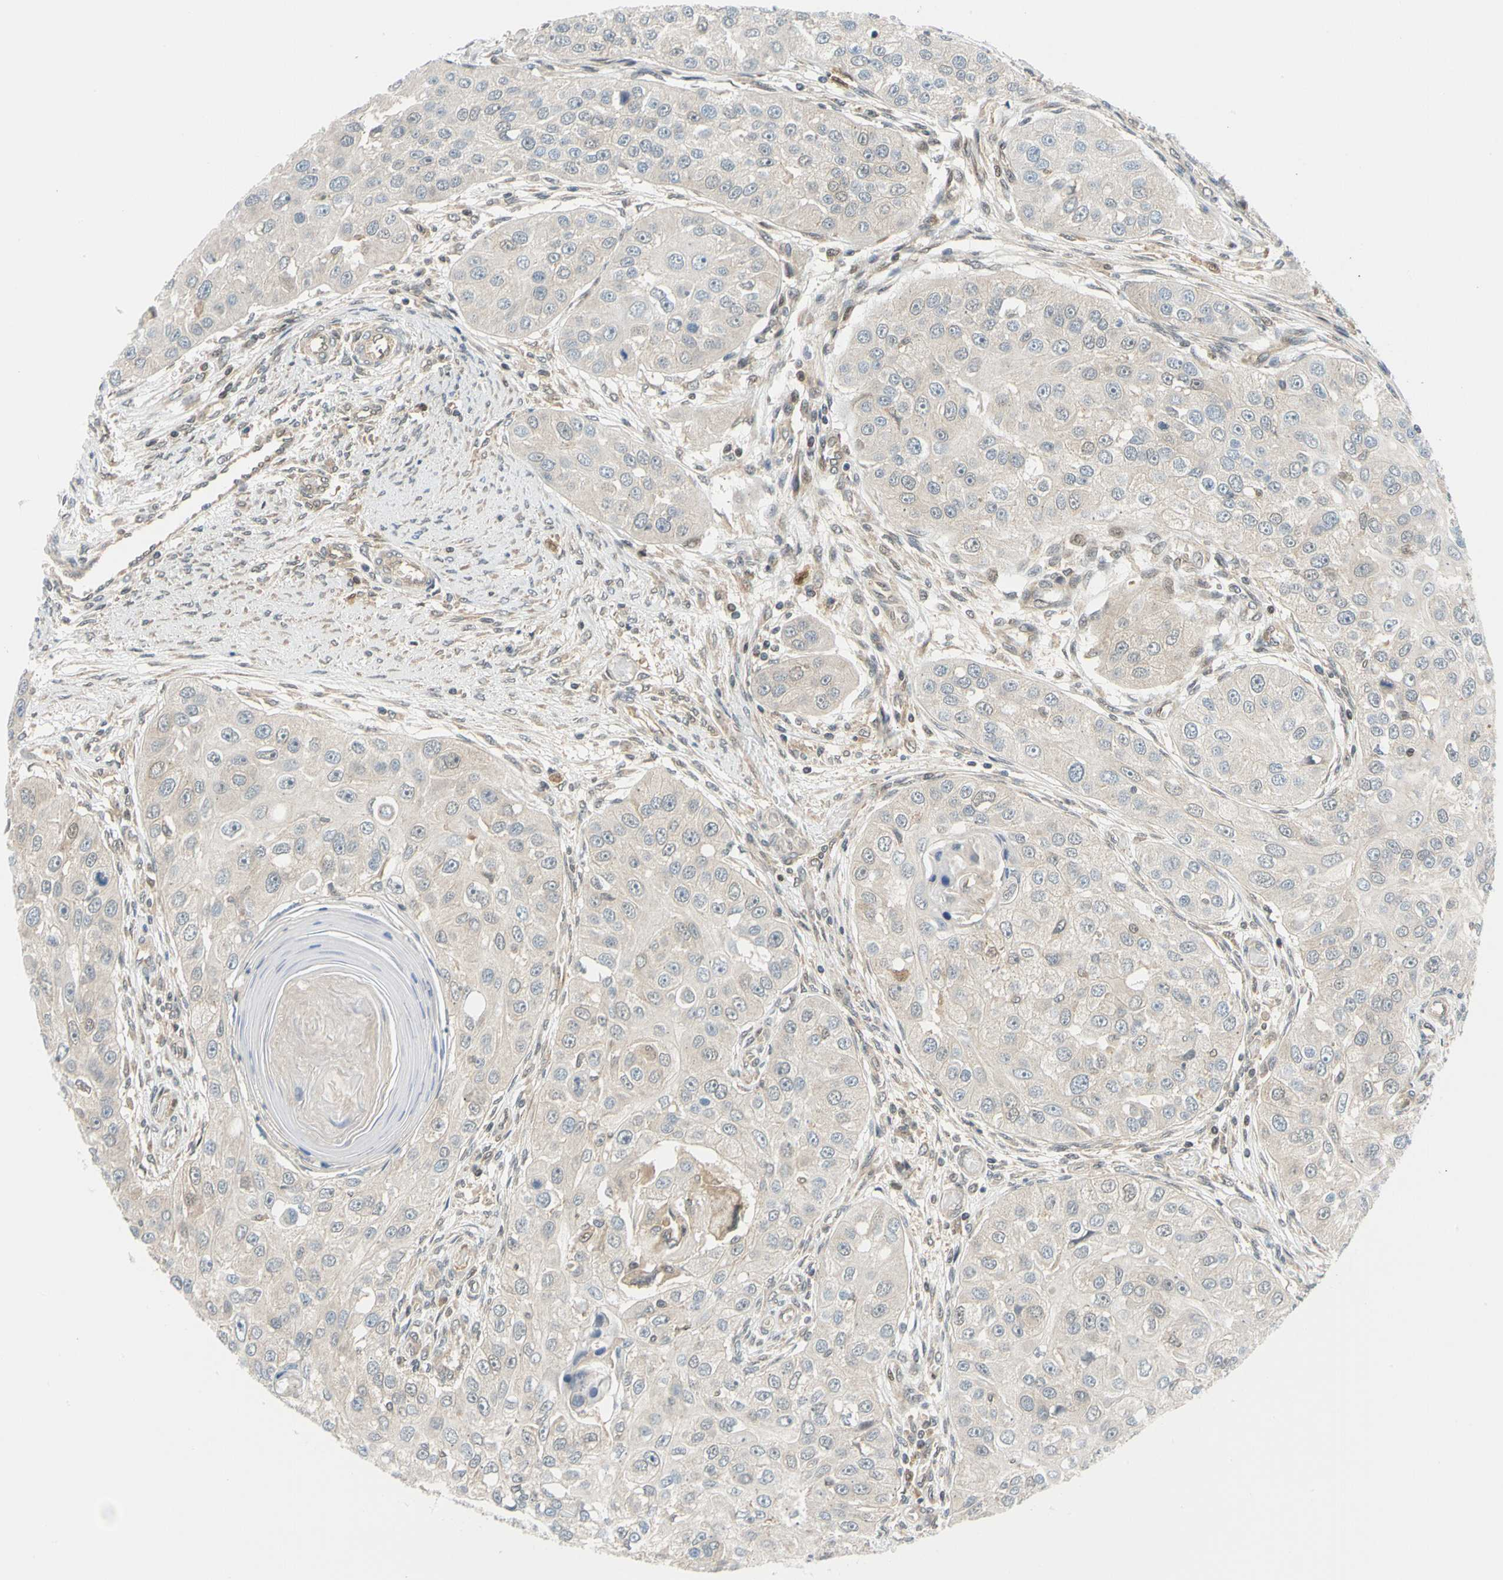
{"staining": {"intensity": "negative", "quantity": "none", "location": "none"}, "tissue": "head and neck cancer", "cell_type": "Tumor cells", "image_type": "cancer", "snomed": [{"axis": "morphology", "description": "Normal tissue, NOS"}, {"axis": "morphology", "description": "Squamous cell carcinoma, NOS"}, {"axis": "topography", "description": "Skeletal muscle"}, {"axis": "topography", "description": "Head-Neck"}], "caption": "High magnification brightfield microscopy of head and neck cancer stained with DAB (brown) and counterstained with hematoxylin (blue): tumor cells show no significant staining.", "gene": "MAPK9", "patient": {"sex": "male", "age": 51}}